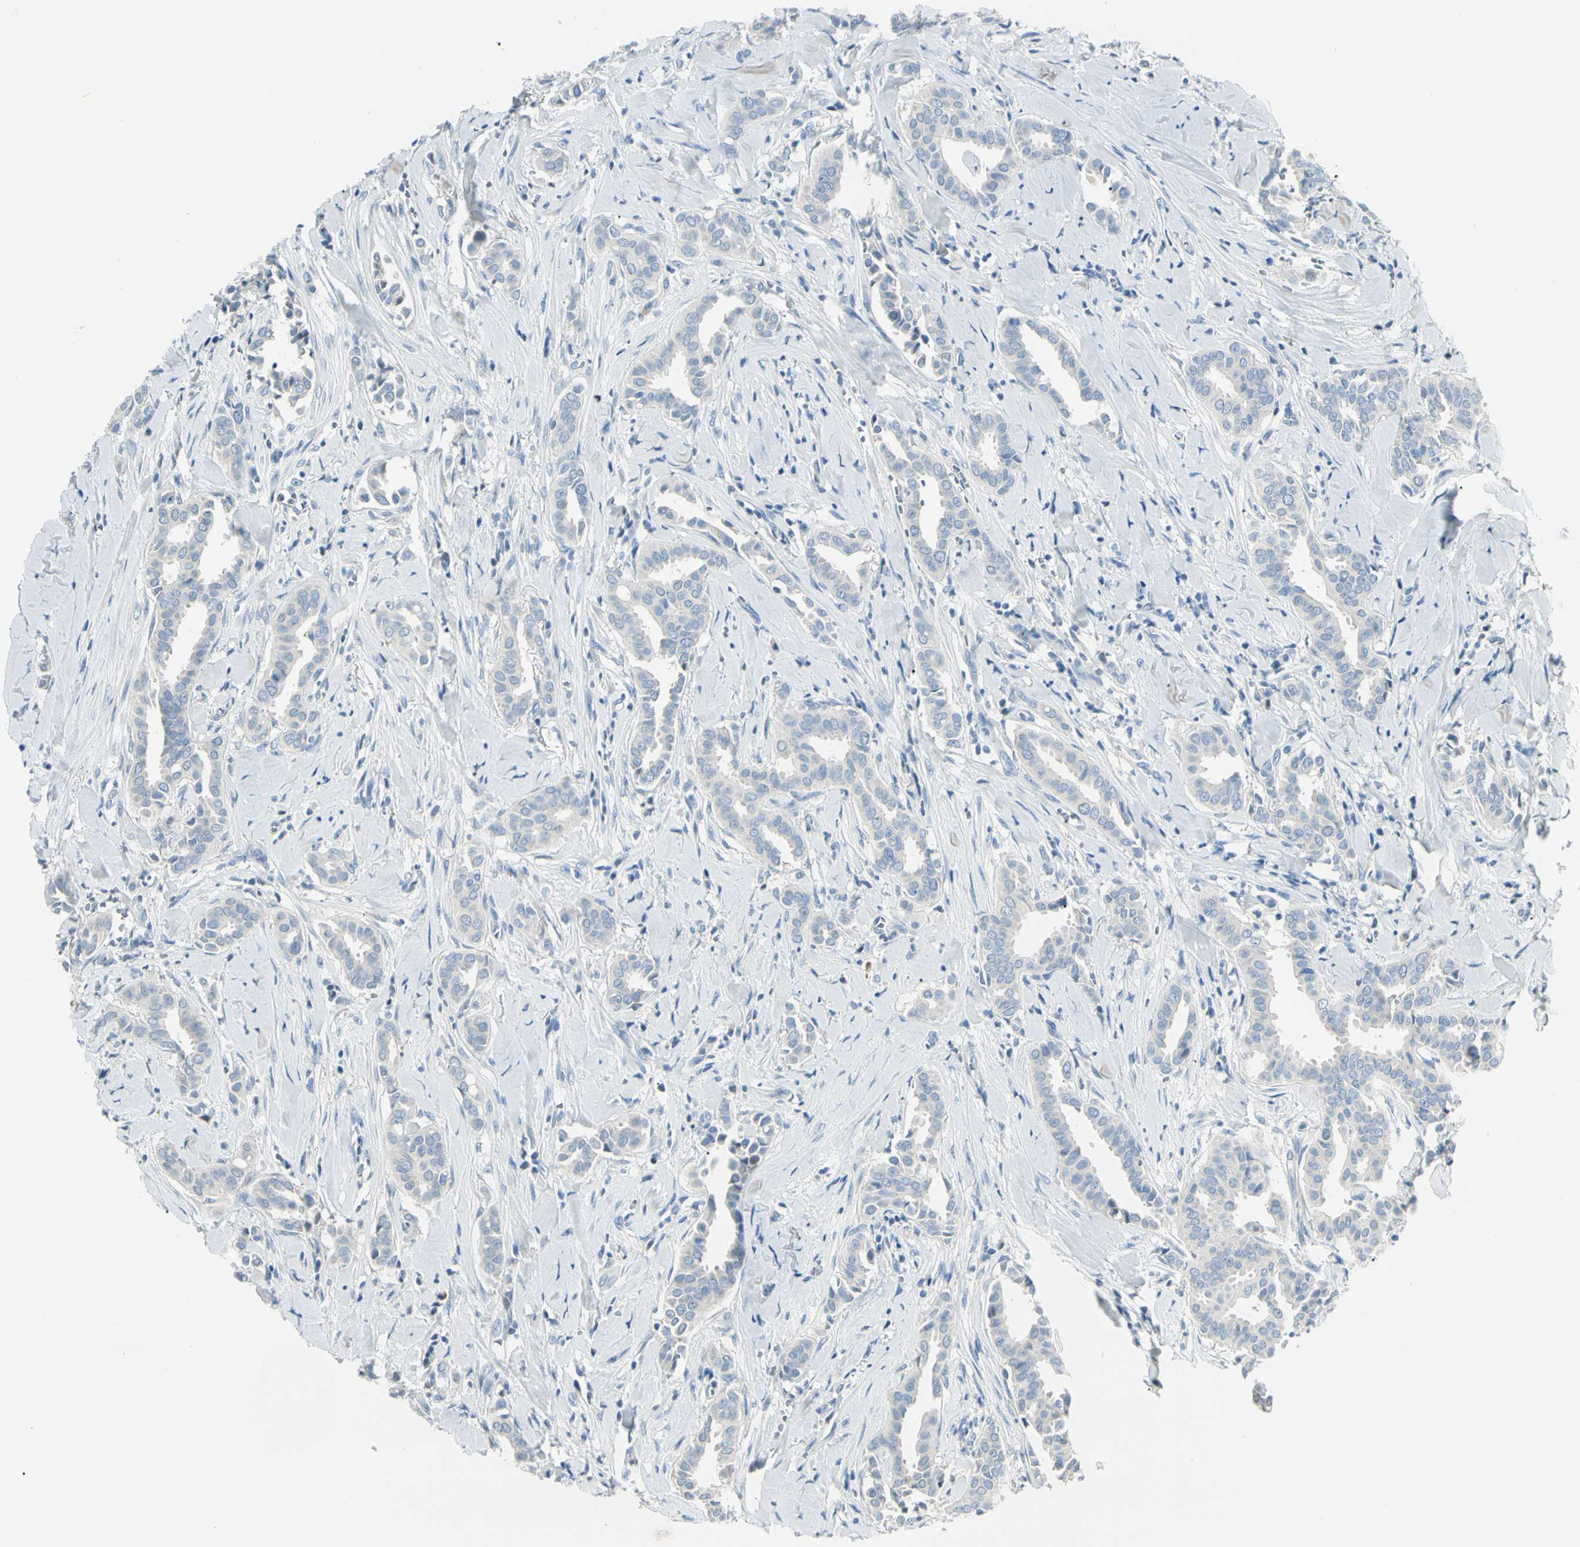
{"staining": {"intensity": "negative", "quantity": "none", "location": "none"}, "tissue": "head and neck cancer", "cell_type": "Tumor cells", "image_type": "cancer", "snomed": [{"axis": "morphology", "description": "Adenocarcinoma, NOS"}, {"axis": "topography", "description": "Salivary gland"}, {"axis": "topography", "description": "Head-Neck"}], "caption": "The histopathology image displays no staining of tumor cells in adenocarcinoma (head and neck).", "gene": "SLC6A15", "patient": {"sex": "female", "age": 59}}